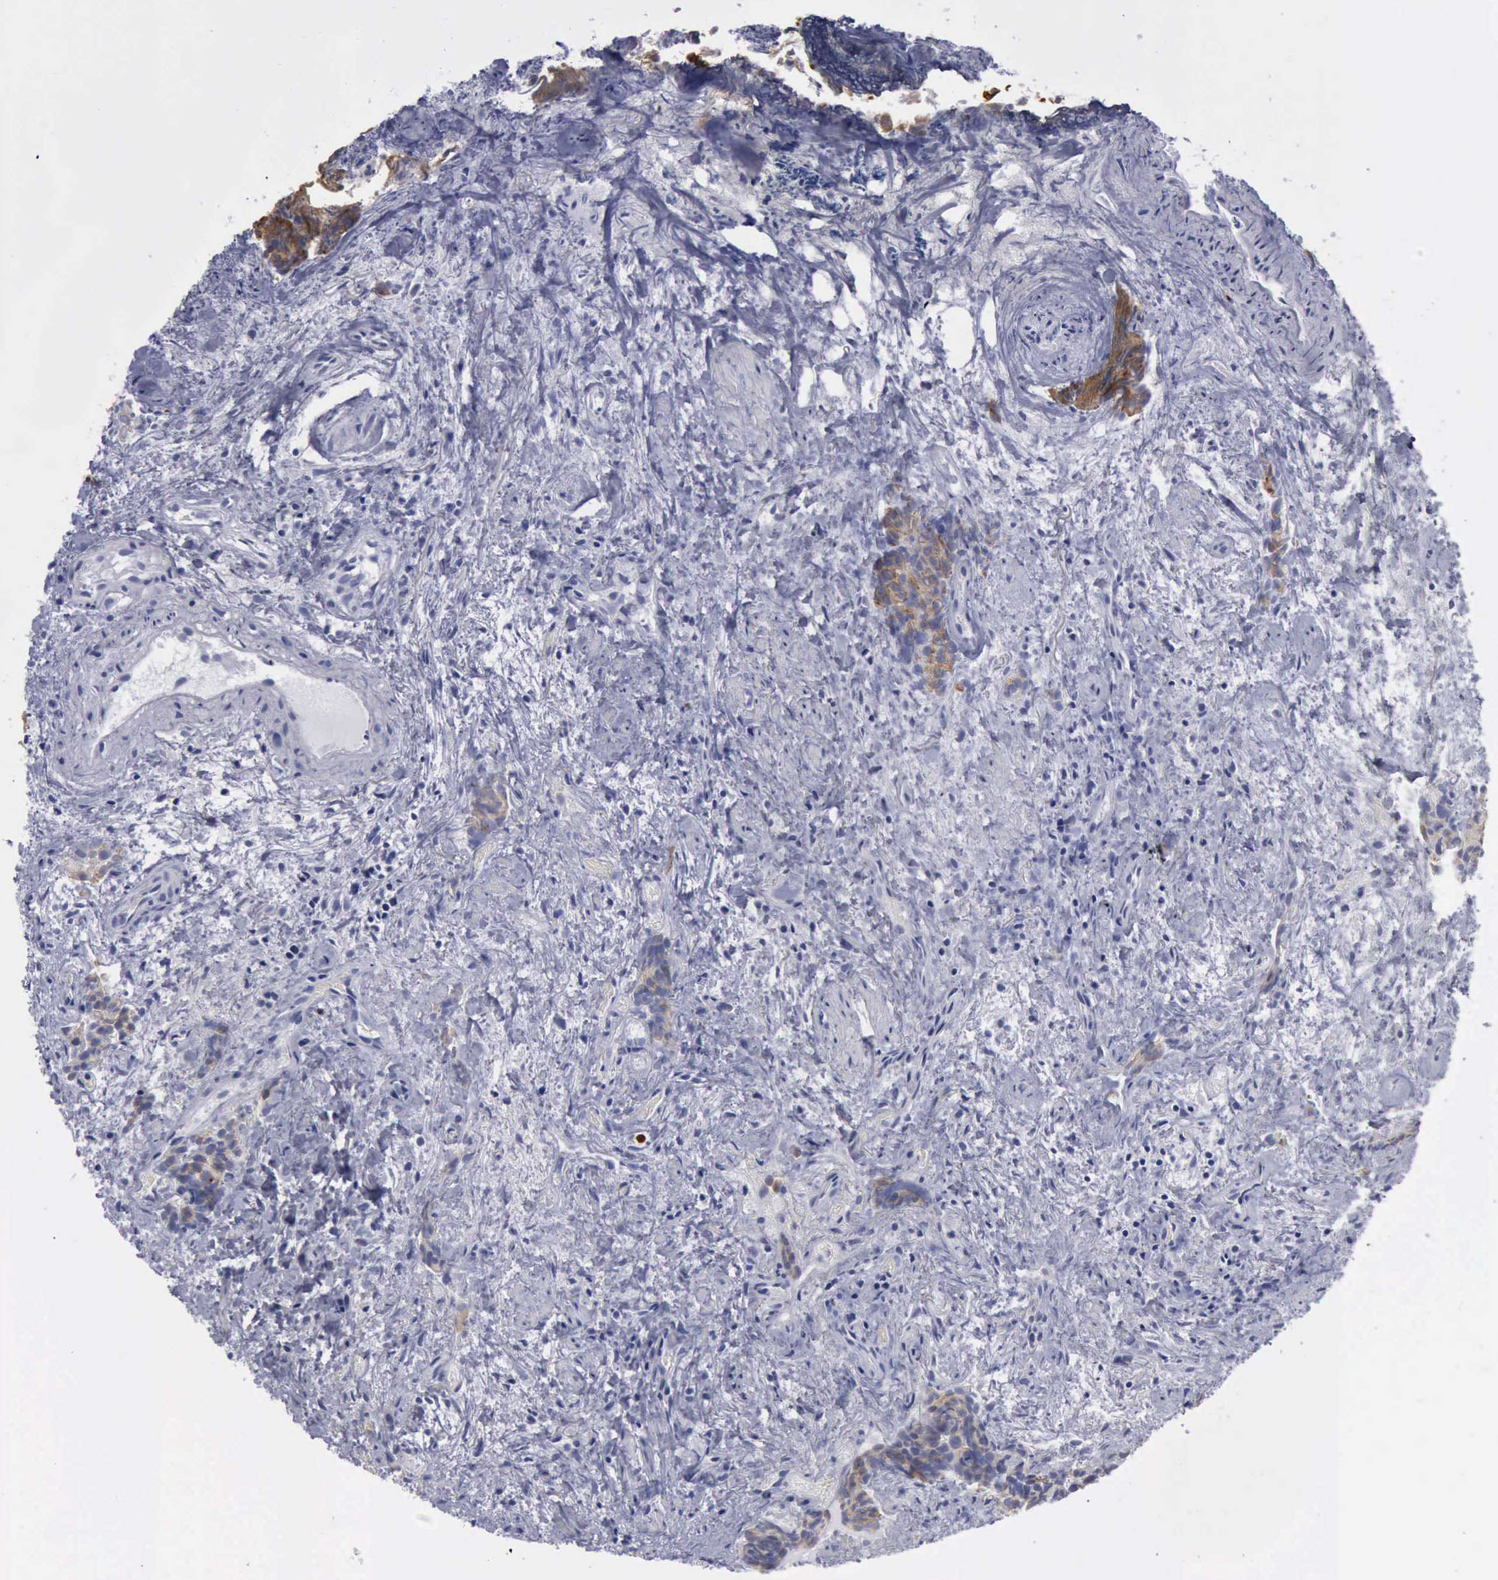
{"staining": {"intensity": "weak", "quantity": "<25%", "location": "cytoplasmic/membranous"}, "tissue": "urothelial cancer", "cell_type": "Tumor cells", "image_type": "cancer", "snomed": [{"axis": "morphology", "description": "Urothelial carcinoma, High grade"}, {"axis": "topography", "description": "Urinary bladder"}], "caption": "Urothelial cancer was stained to show a protein in brown. There is no significant expression in tumor cells.", "gene": "KRT13", "patient": {"sex": "female", "age": 78}}